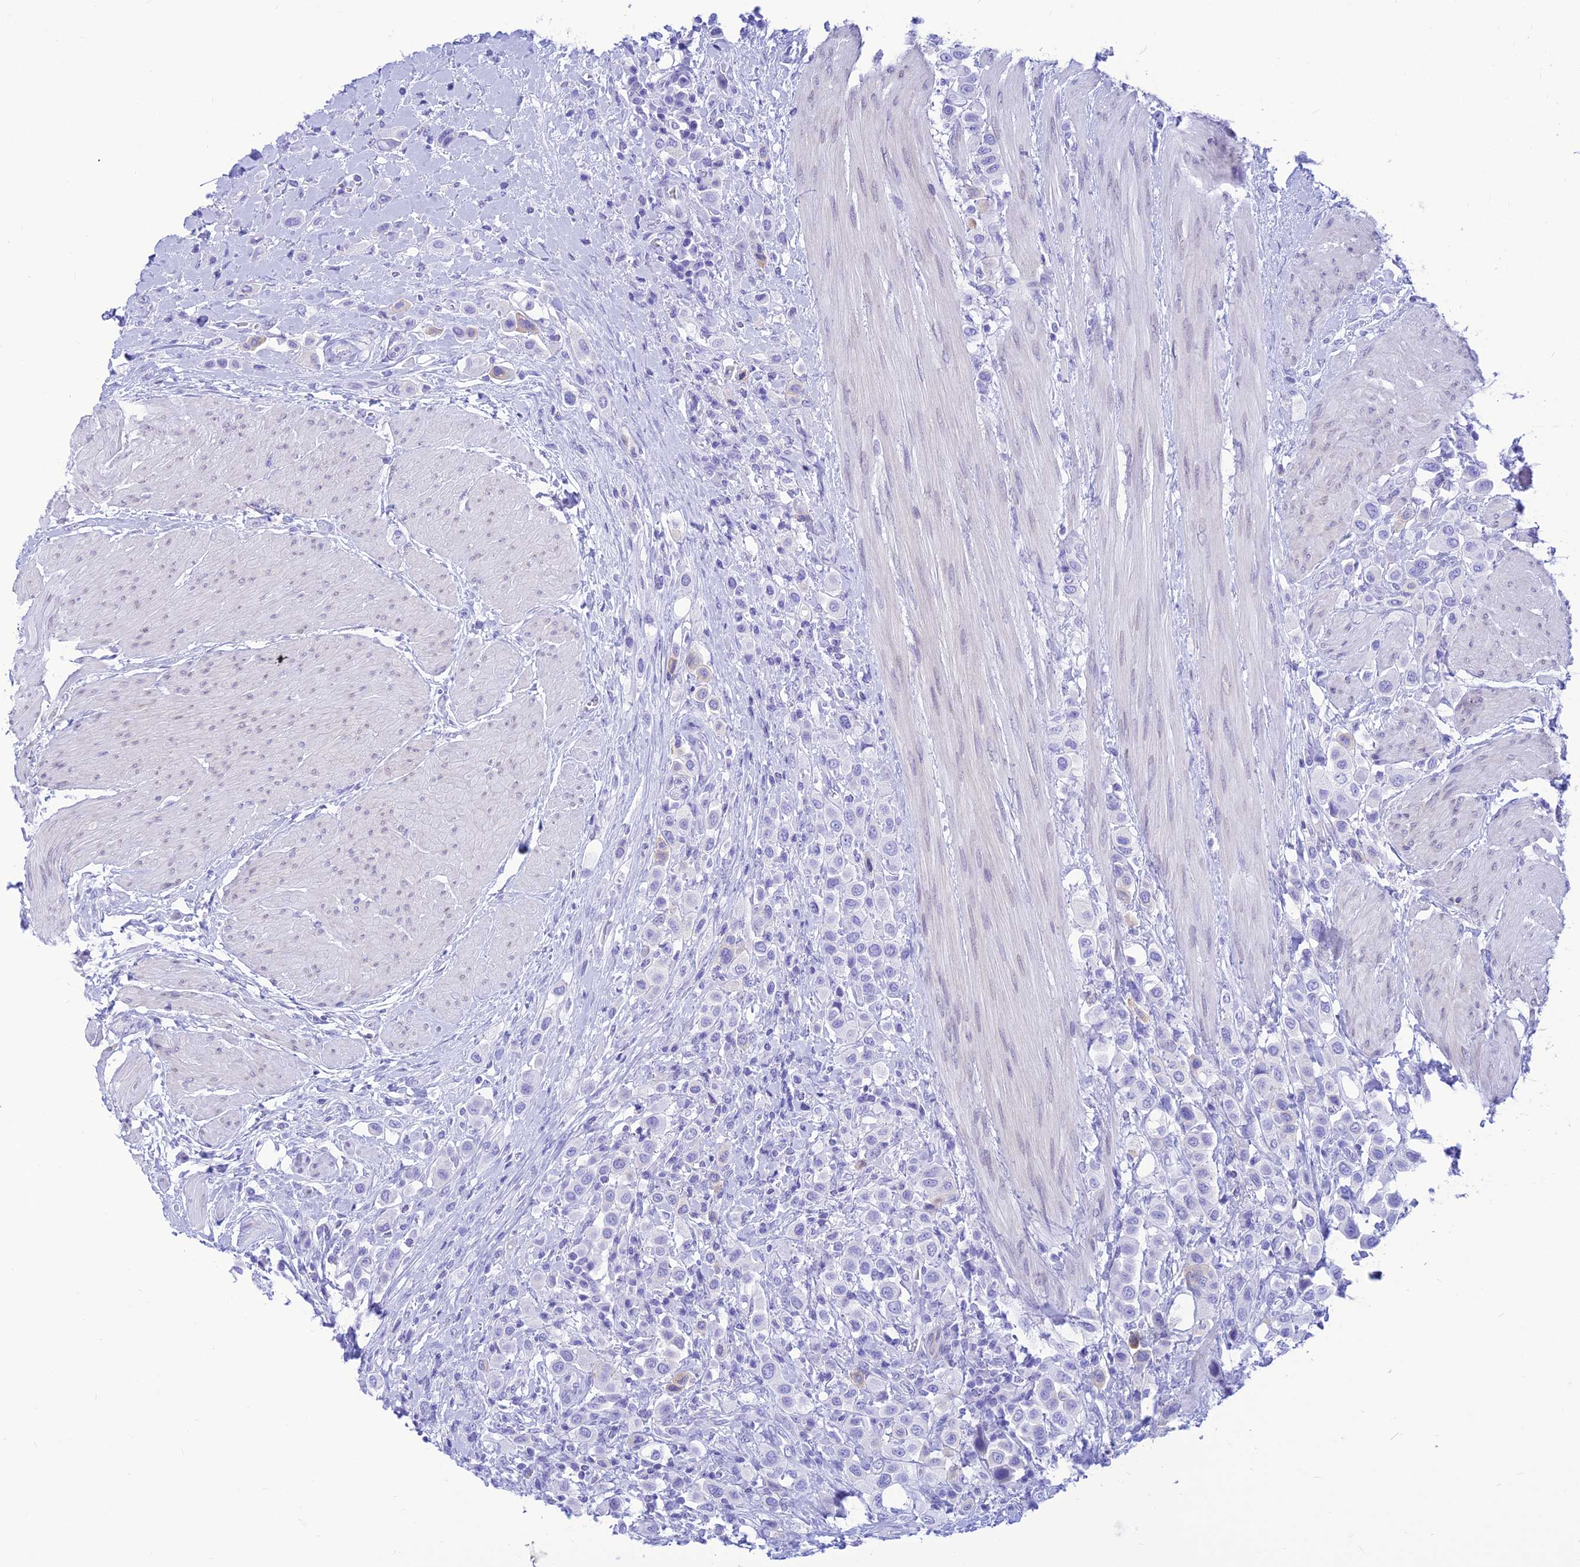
{"staining": {"intensity": "negative", "quantity": "none", "location": "none"}, "tissue": "urothelial cancer", "cell_type": "Tumor cells", "image_type": "cancer", "snomed": [{"axis": "morphology", "description": "Urothelial carcinoma, High grade"}, {"axis": "topography", "description": "Urinary bladder"}], "caption": "Immunohistochemistry (IHC) micrograph of neoplastic tissue: human urothelial cancer stained with DAB (3,3'-diaminobenzidine) shows no significant protein expression in tumor cells. The staining is performed using DAB brown chromogen with nuclei counter-stained in using hematoxylin.", "gene": "PRNP", "patient": {"sex": "male", "age": 50}}